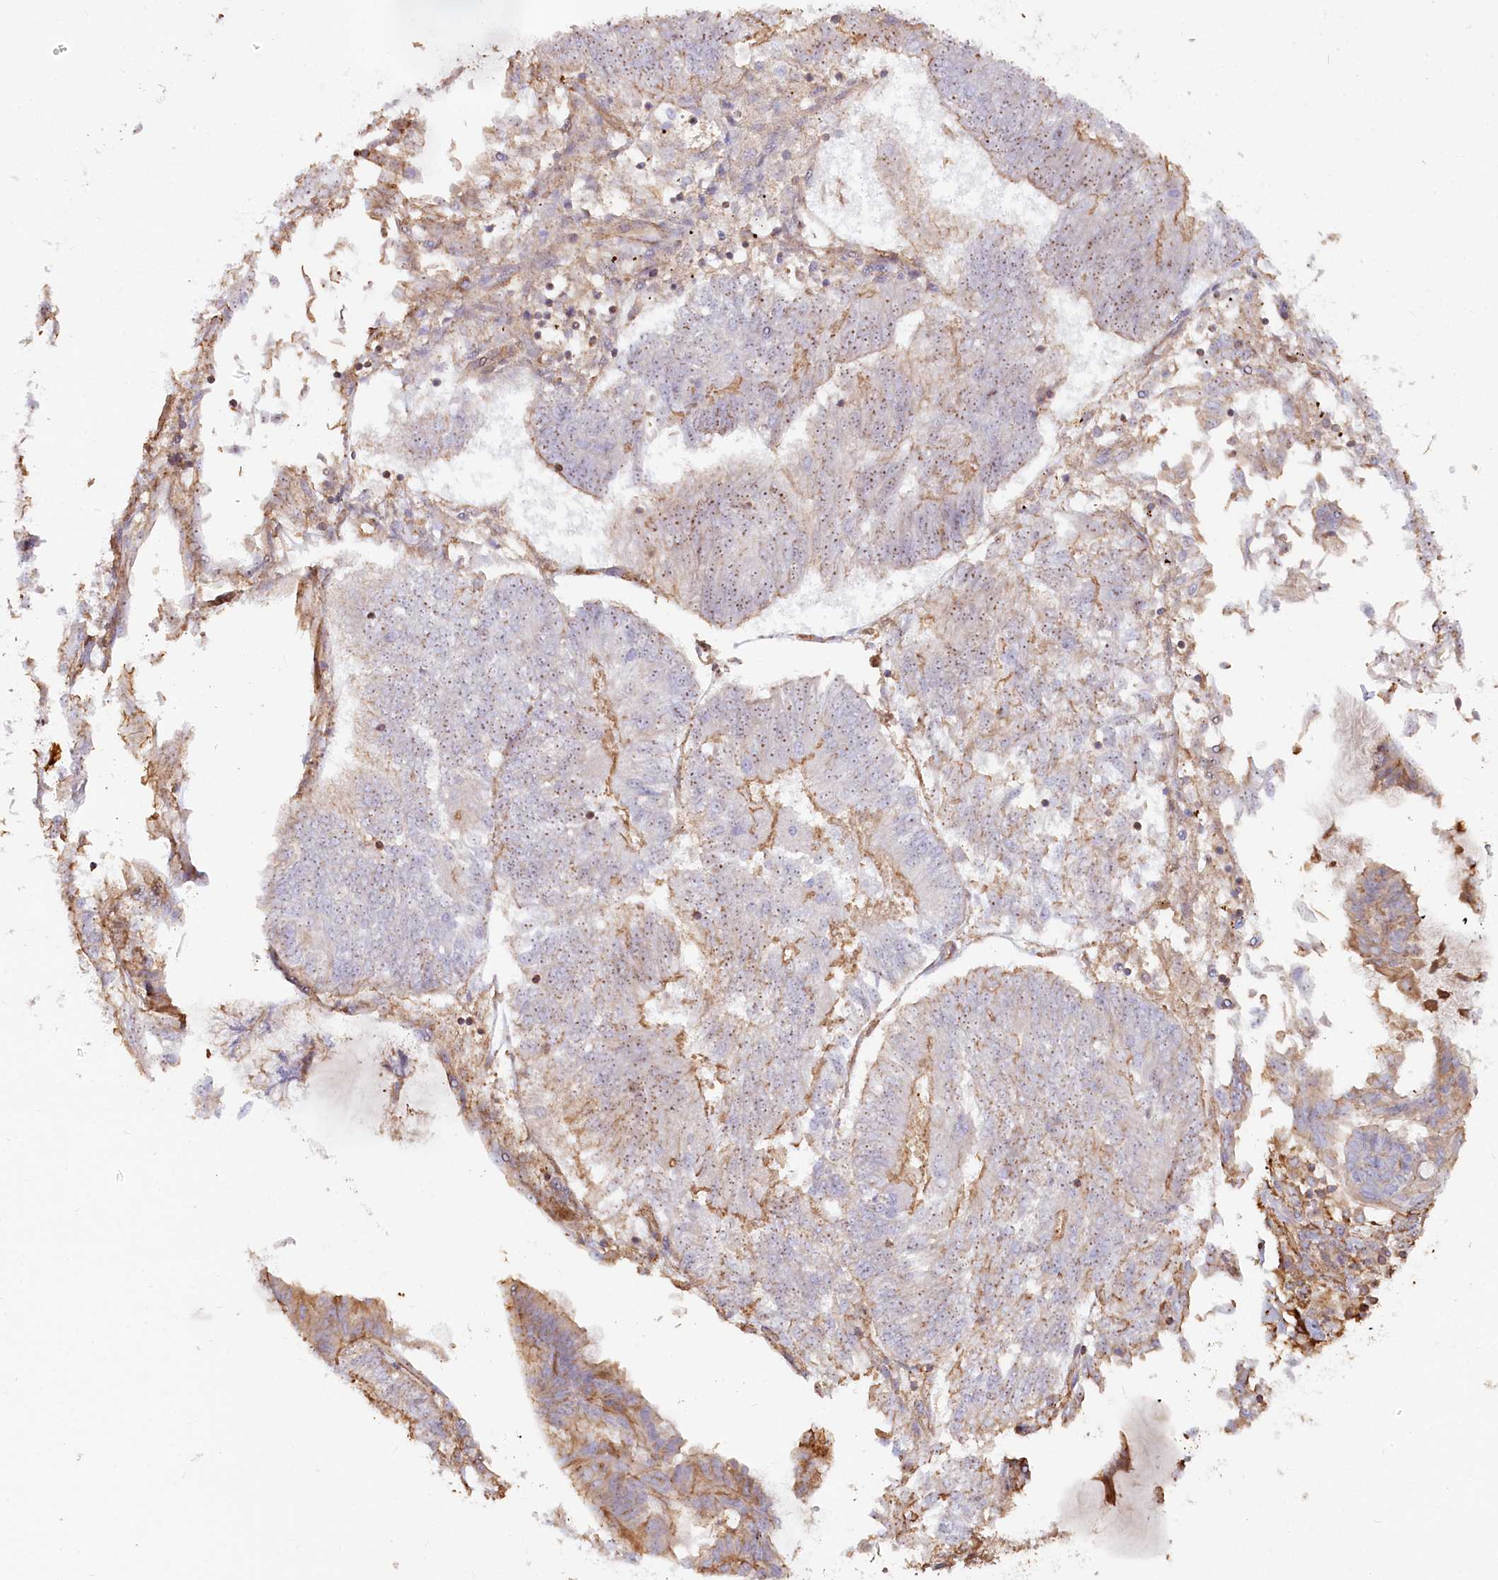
{"staining": {"intensity": "moderate", "quantity": "<25%", "location": "cytoplasmic/membranous"}, "tissue": "endometrial cancer", "cell_type": "Tumor cells", "image_type": "cancer", "snomed": [{"axis": "morphology", "description": "Adenocarcinoma, NOS"}, {"axis": "topography", "description": "Endometrium"}], "caption": "Brown immunohistochemical staining in human endometrial adenocarcinoma exhibits moderate cytoplasmic/membranous positivity in approximately <25% of tumor cells.", "gene": "WDR36", "patient": {"sex": "female", "age": 86}}